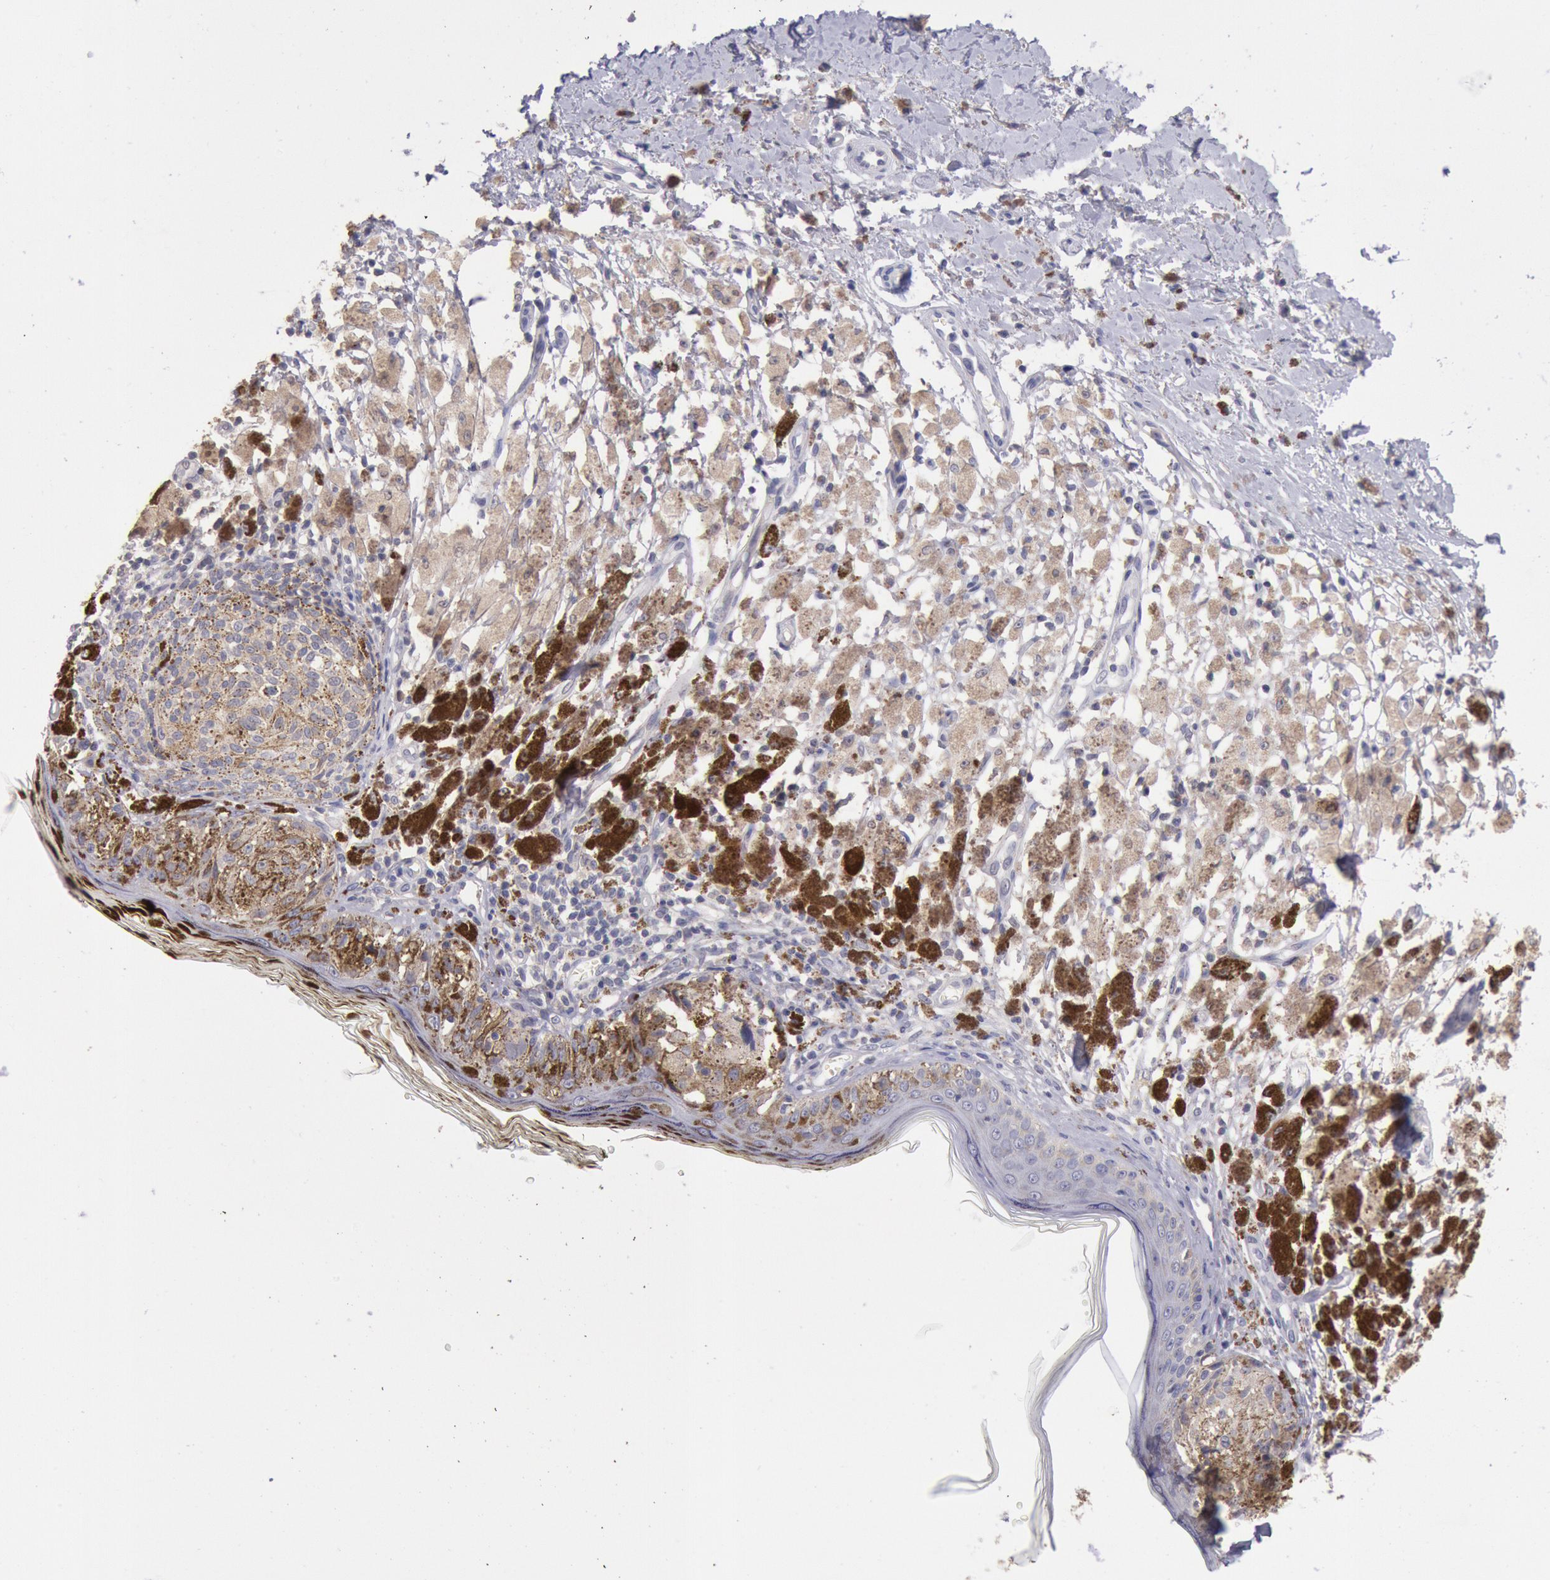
{"staining": {"intensity": "weak", "quantity": ">75%", "location": "cytoplasmic/membranous"}, "tissue": "melanoma", "cell_type": "Tumor cells", "image_type": "cancer", "snomed": [{"axis": "morphology", "description": "Malignant melanoma, NOS"}, {"axis": "topography", "description": "Skin"}], "caption": "DAB immunohistochemical staining of malignant melanoma exhibits weak cytoplasmic/membranous protein expression in approximately >75% of tumor cells.", "gene": "GAL3ST1", "patient": {"sex": "male", "age": 88}}